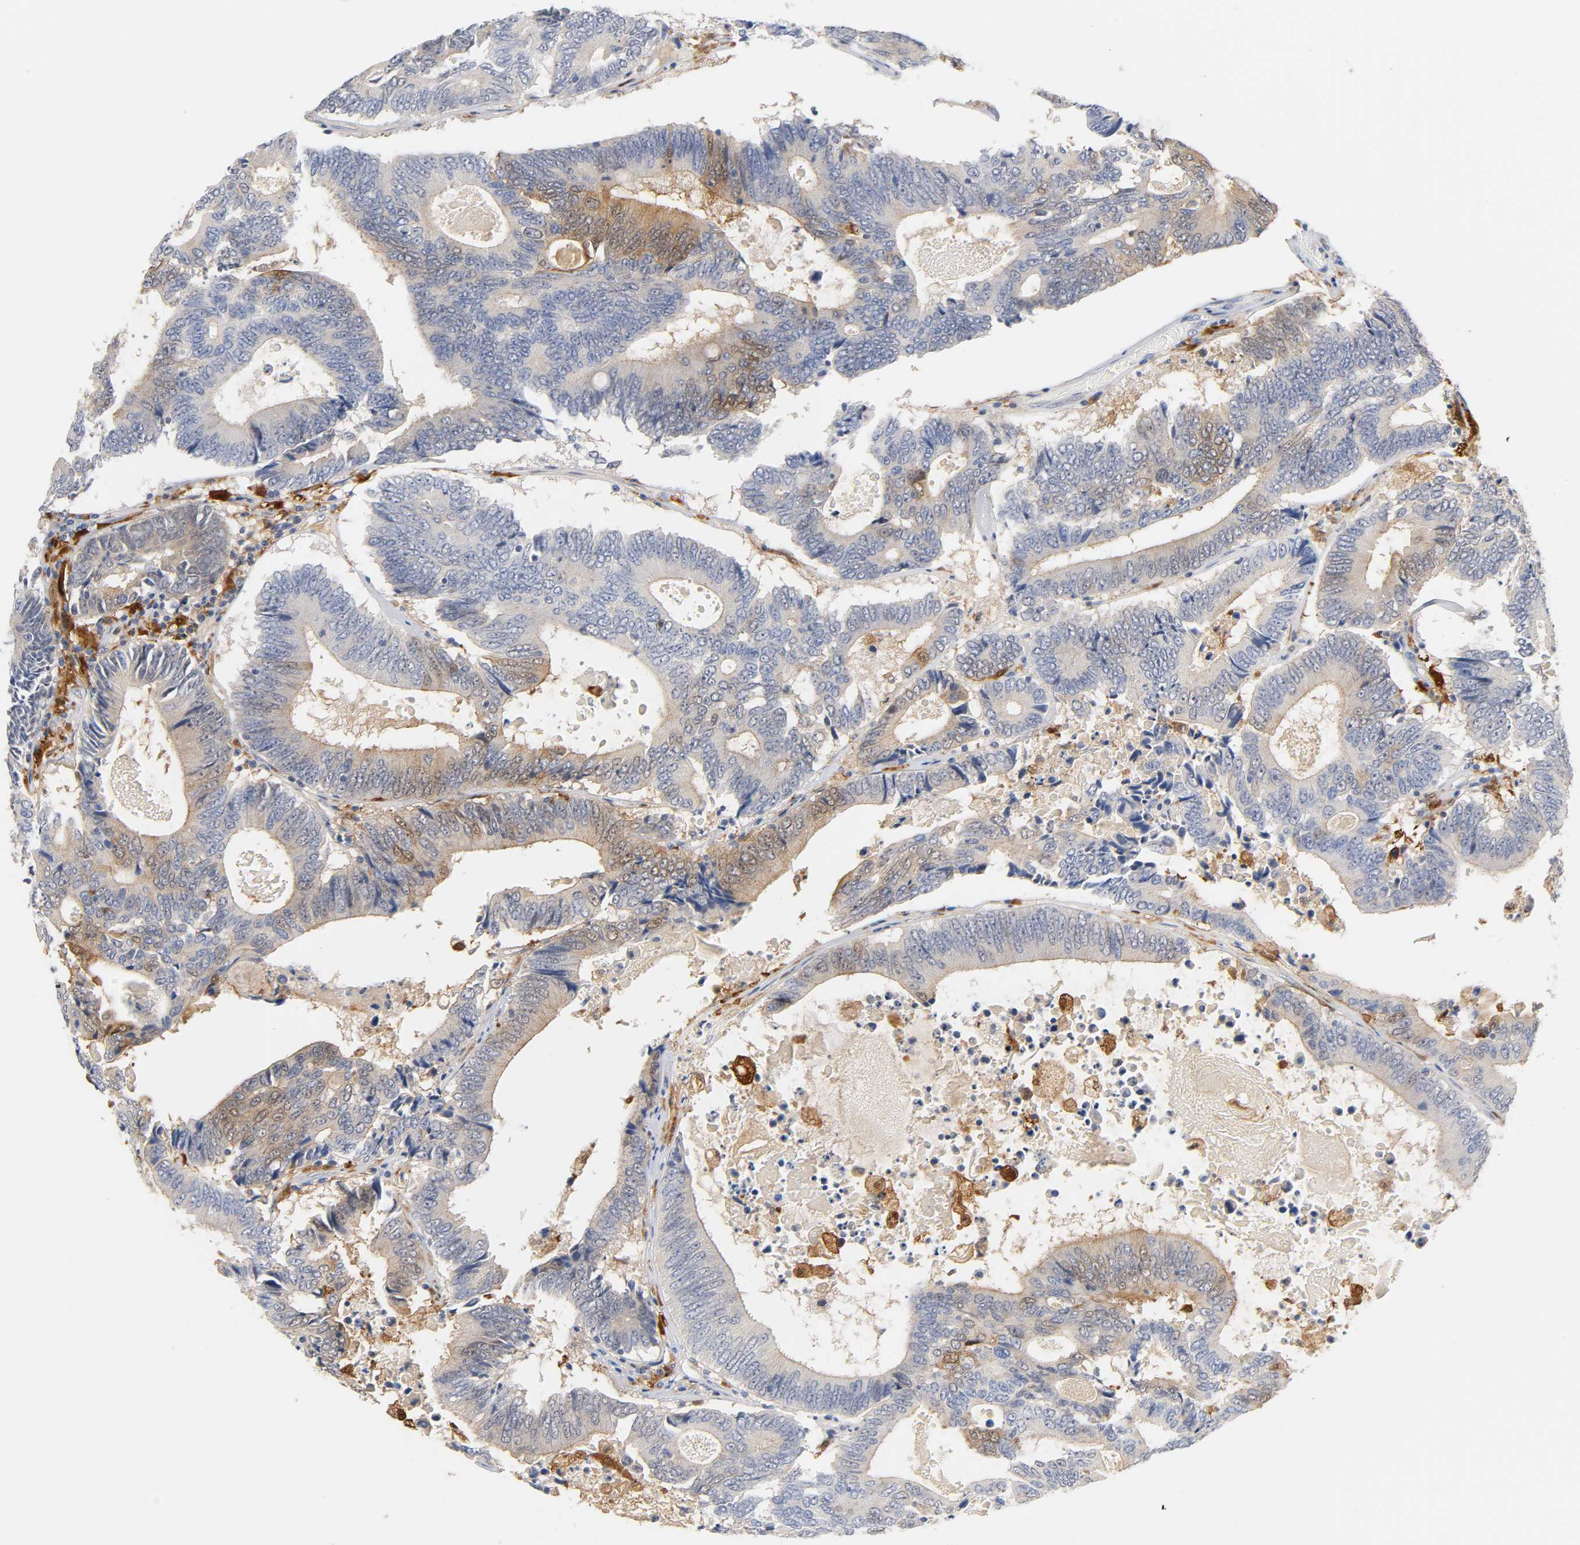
{"staining": {"intensity": "moderate", "quantity": "<25%", "location": "cytoplasmic/membranous,nuclear"}, "tissue": "colorectal cancer", "cell_type": "Tumor cells", "image_type": "cancer", "snomed": [{"axis": "morphology", "description": "Adenocarcinoma, NOS"}, {"axis": "topography", "description": "Colon"}], "caption": "Human colorectal adenocarcinoma stained with a protein marker exhibits moderate staining in tumor cells.", "gene": "IL18", "patient": {"sex": "female", "age": 78}}